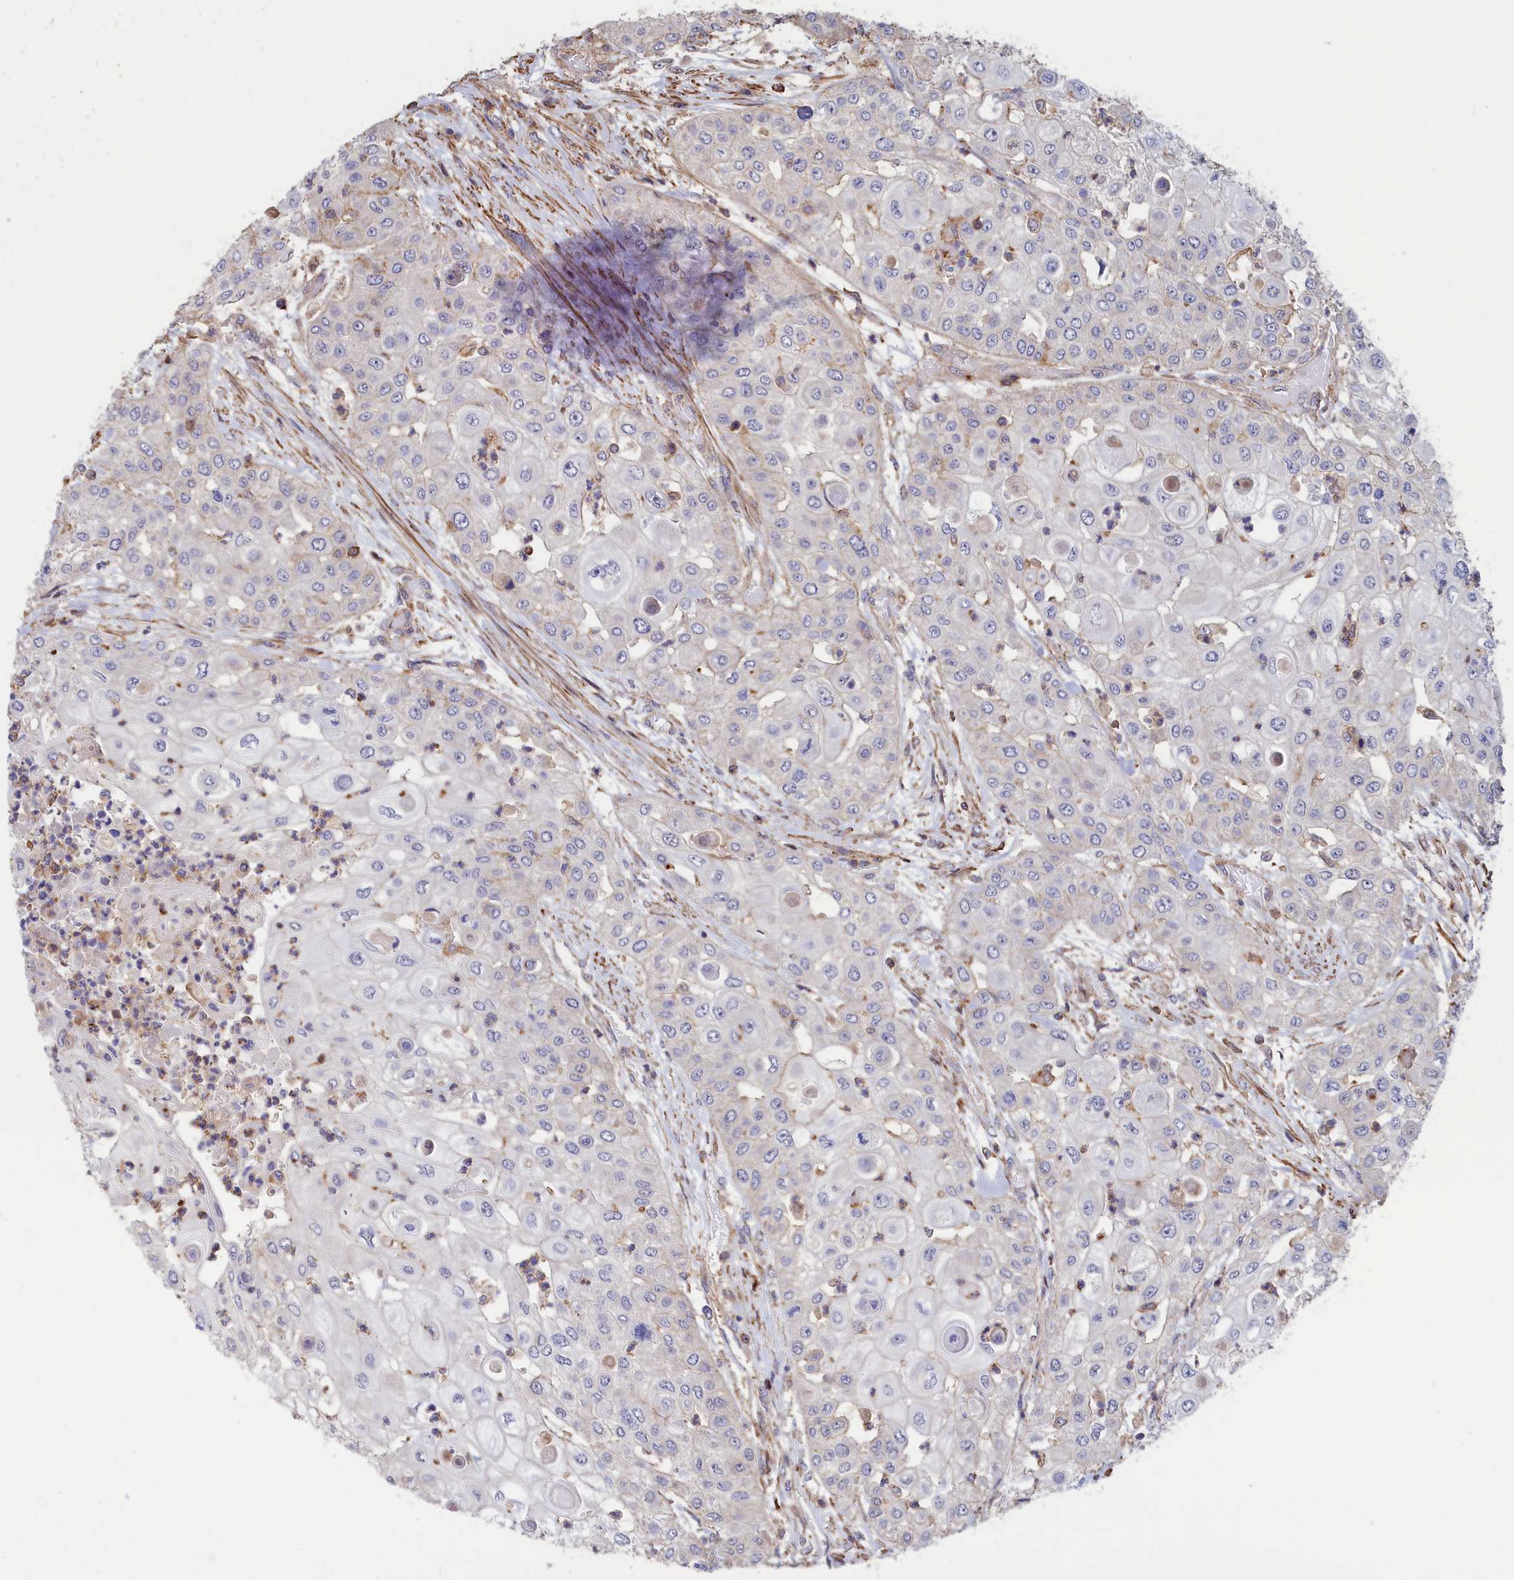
{"staining": {"intensity": "negative", "quantity": "none", "location": "none"}, "tissue": "urothelial cancer", "cell_type": "Tumor cells", "image_type": "cancer", "snomed": [{"axis": "morphology", "description": "Urothelial carcinoma, High grade"}, {"axis": "topography", "description": "Urinary bladder"}], "caption": "IHC micrograph of urothelial cancer stained for a protein (brown), which reveals no expression in tumor cells.", "gene": "ANKRD27", "patient": {"sex": "female", "age": 79}}